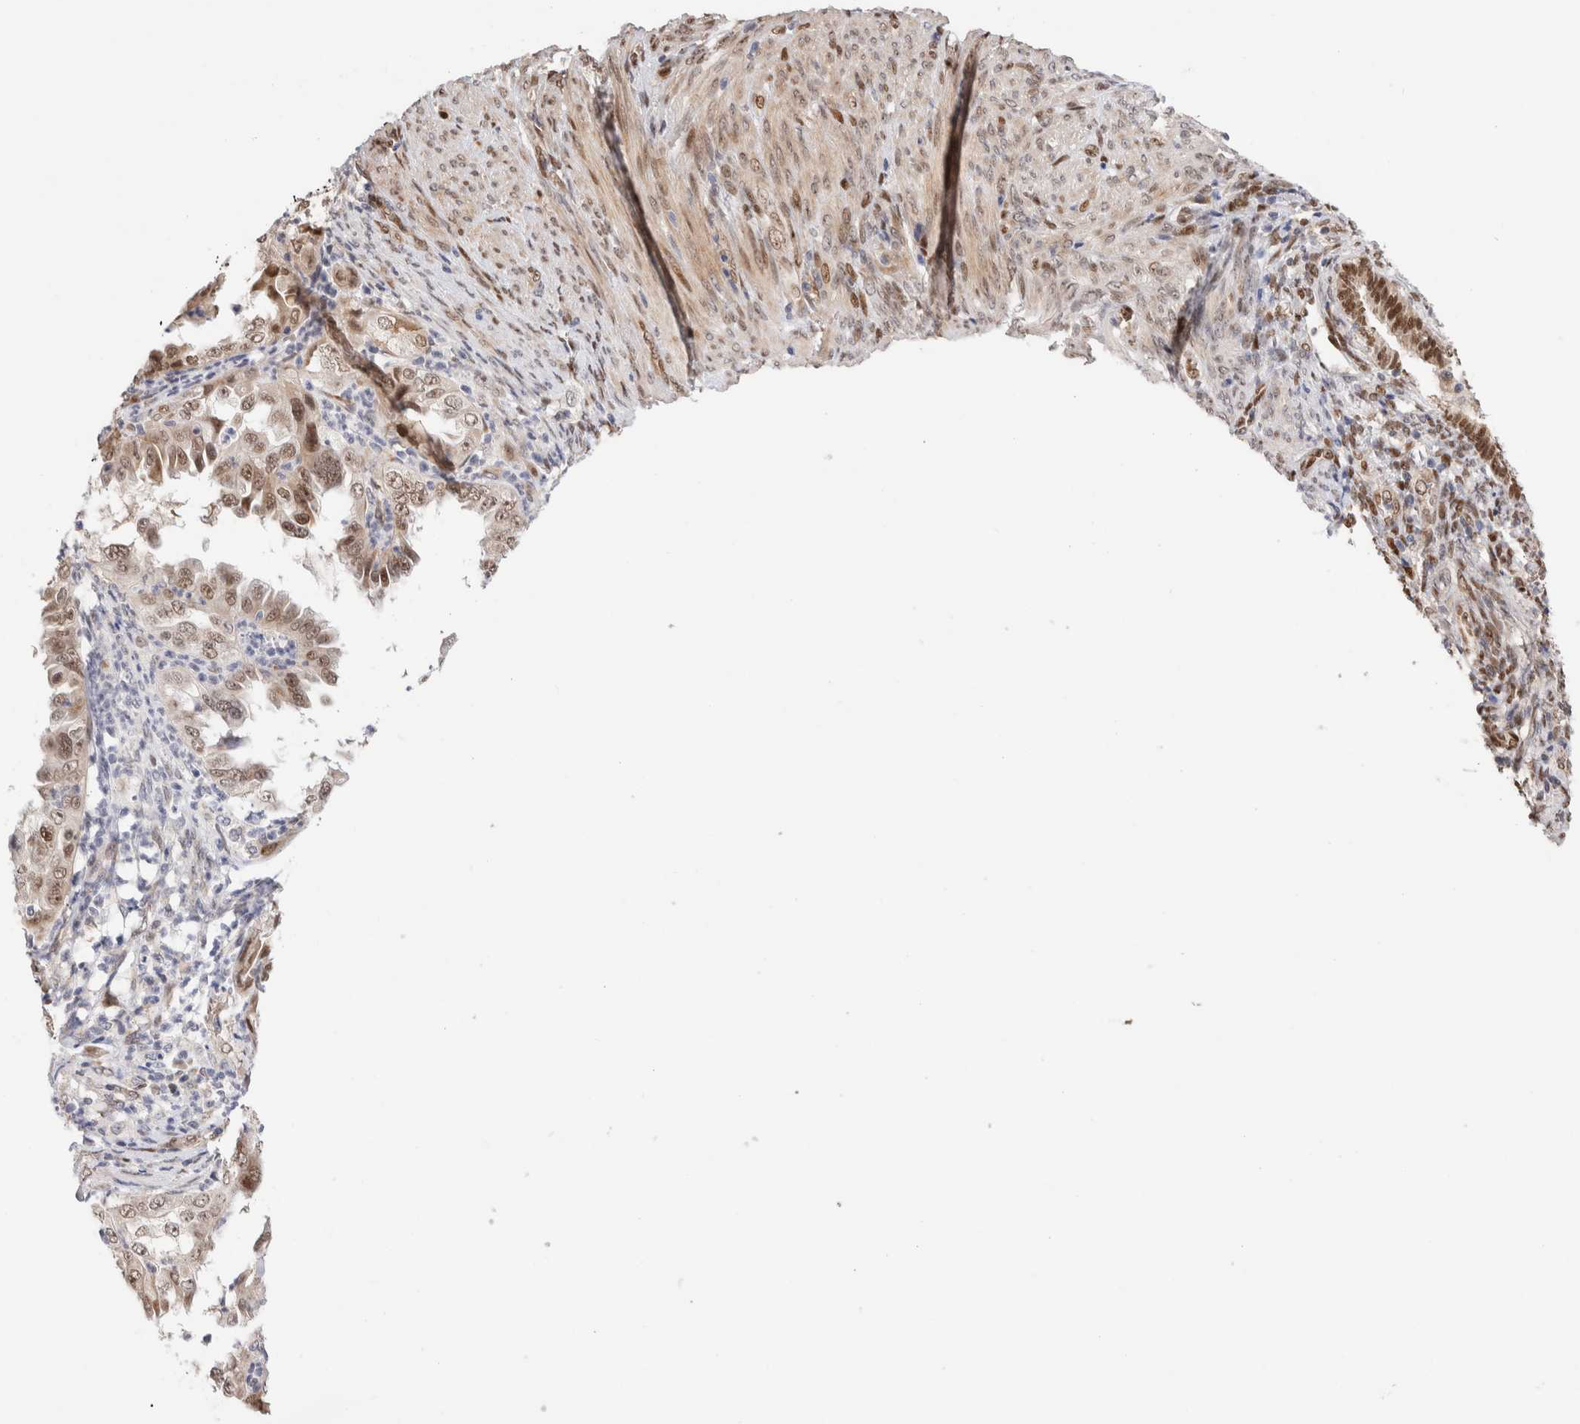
{"staining": {"intensity": "moderate", "quantity": ">75%", "location": "cytoplasmic/membranous,nuclear"}, "tissue": "endometrial cancer", "cell_type": "Tumor cells", "image_type": "cancer", "snomed": [{"axis": "morphology", "description": "Adenocarcinoma, NOS"}, {"axis": "topography", "description": "Endometrium"}], "caption": "Tumor cells reveal moderate cytoplasmic/membranous and nuclear staining in approximately >75% of cells in endometrial adenocarcinoma.", "gene": "NSMAF", "patient": {"sex": "female", "age": 85}}